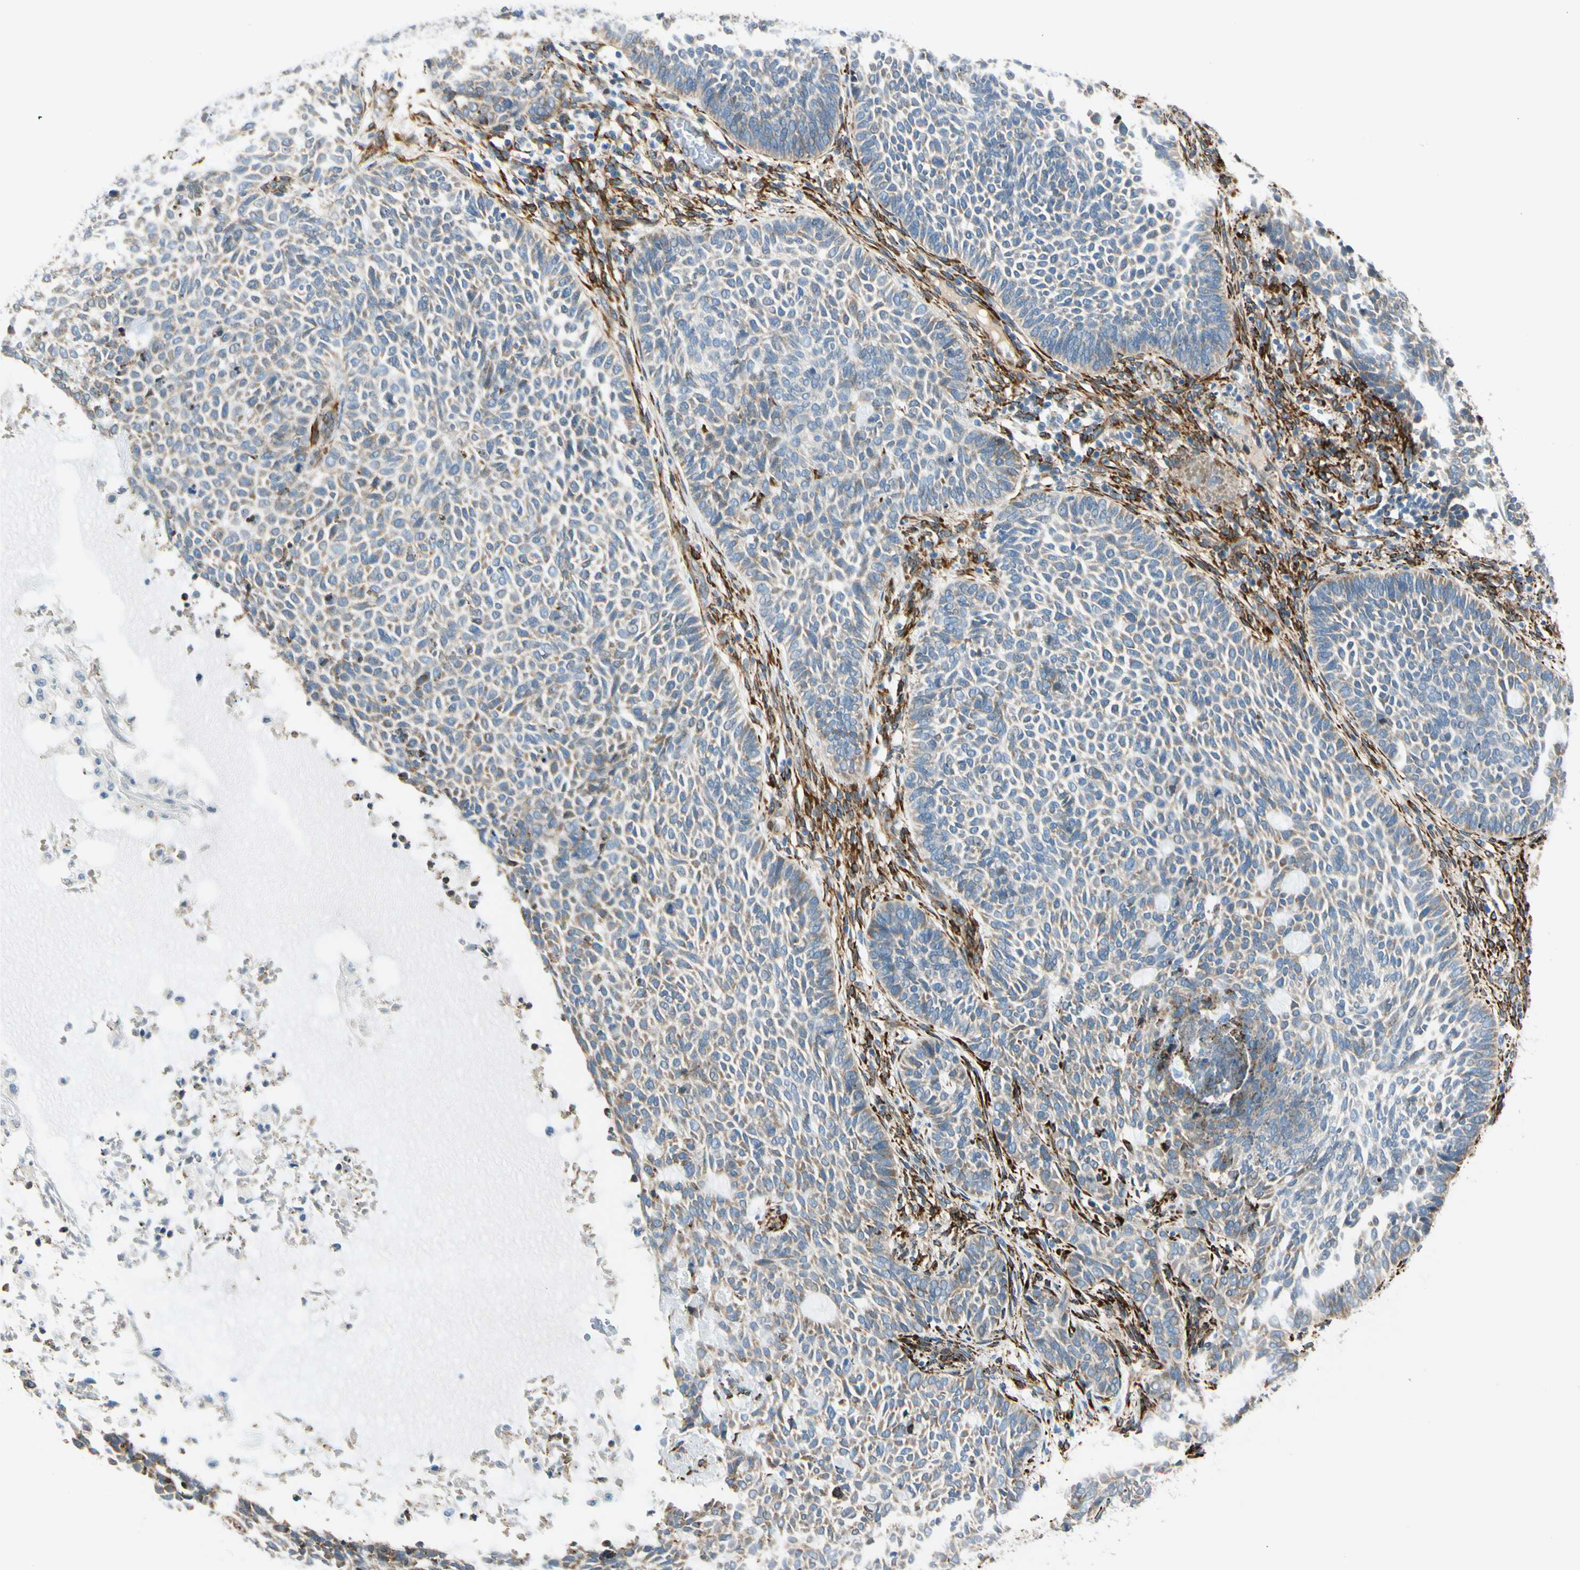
{"staining": {"intensity": "weak", "quantity": ">75%", "location": "cytoplasmic/membranous"}, "tissue": "skin cancer", "cell_type": "Tumor cells", "image_type": "cancer", "snomed": [{"axis": "morphology", "description": "Basal cell carcinoma"}, {"axis": "topography", "description": "Skin"}], "caption": "Basal cell carcinoma (skin) tissue reveals weak cytoplasmic/membranous staining in about >75% of tumor cells, visualized by immunohistochemistry.", "gene": "FKBP7", "patient": {"sex": "male", "age": 87}}